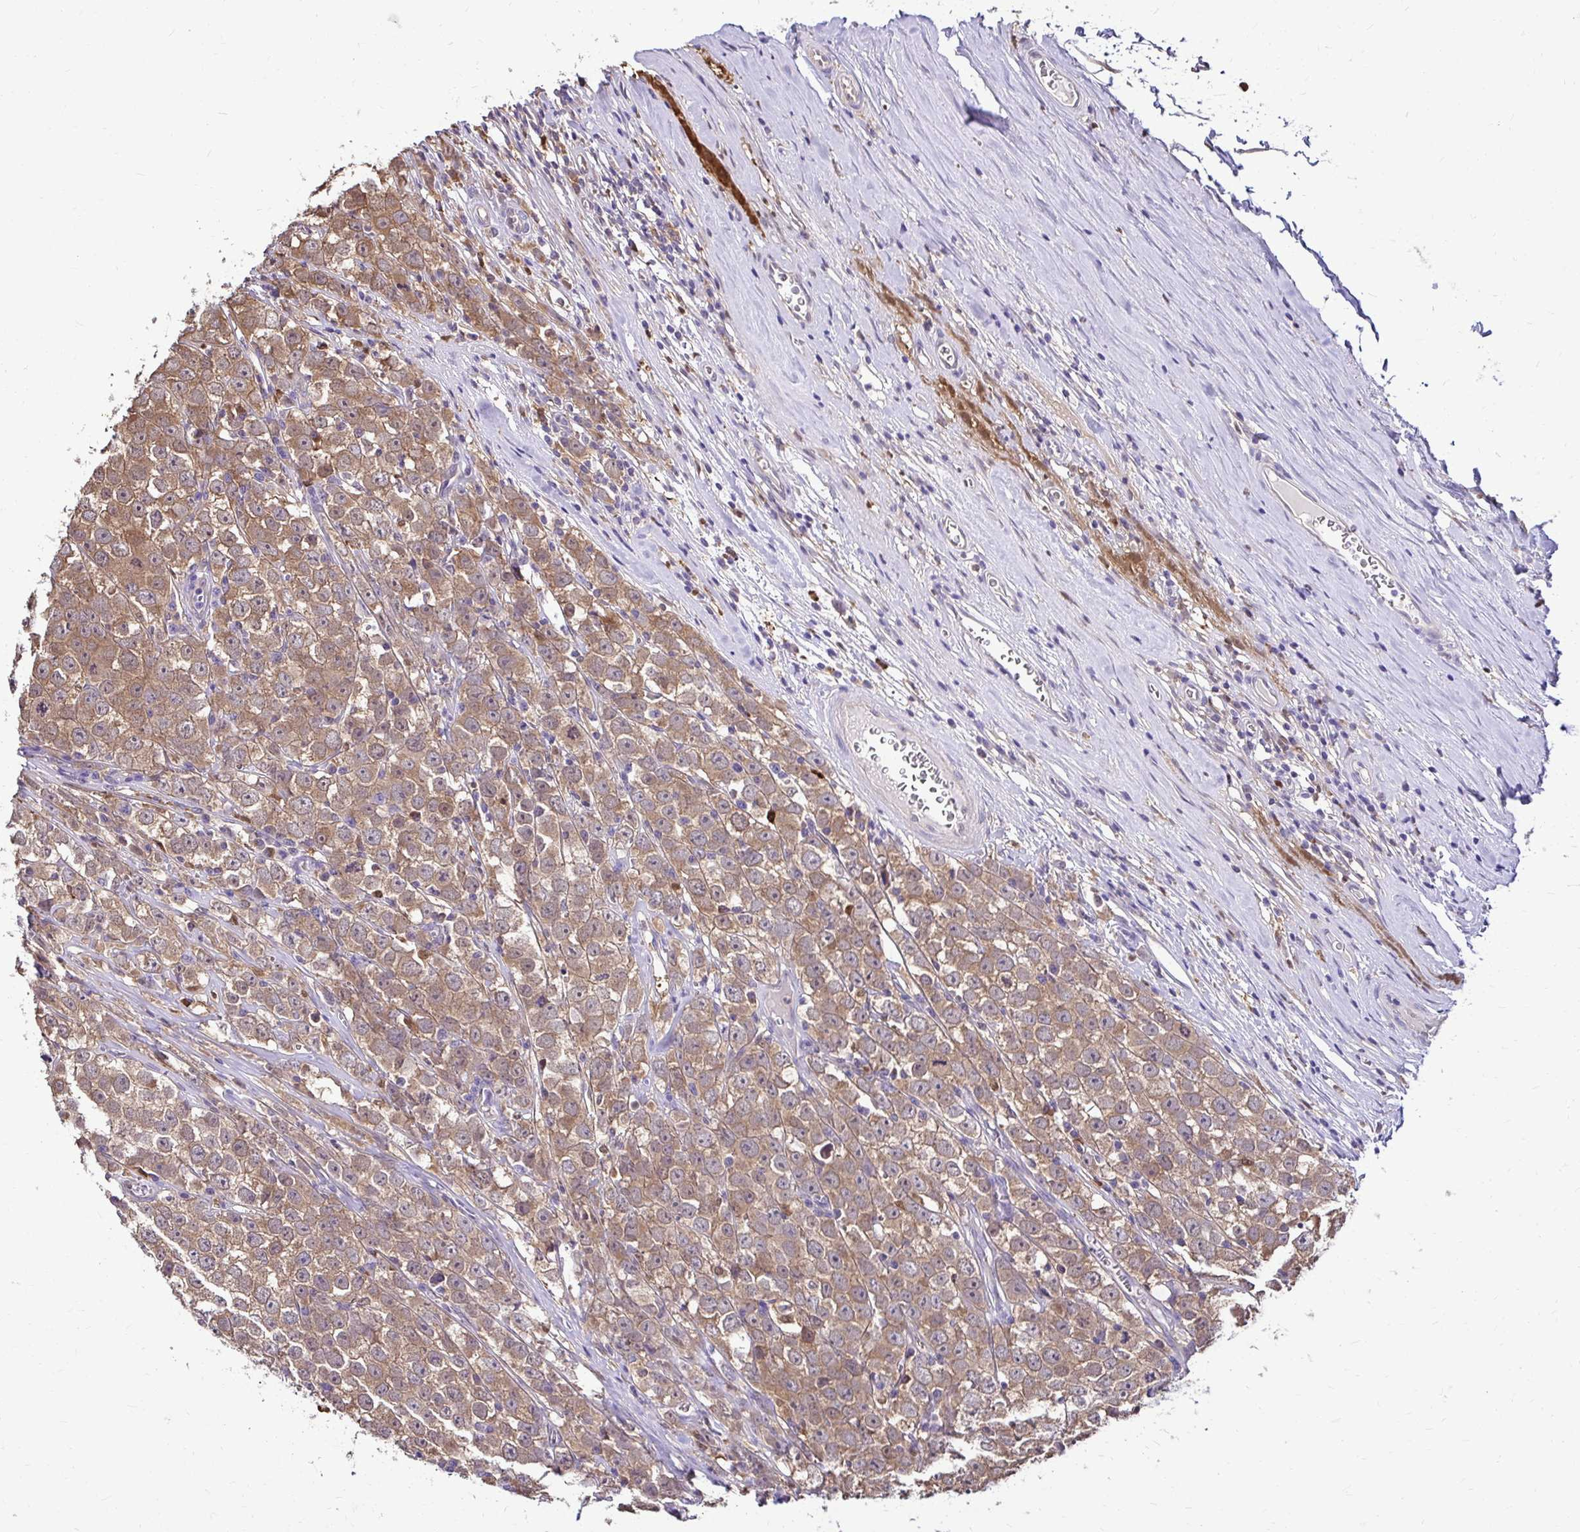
{"staining": {"intensity": "moderate", "quantity": "25%-75%", "location": "cytoplasmic/membranous,nuclear"}, "tissue": "testis cancer", "cell_type": "Tumor cells", "image_type": "cancer", "snomed": [{"axis": "morphology", "description": "Seminoma, NOS"}, {"axis": "morphology", "description": "Carcinoma, Embryonal, NOS"}, {"axis": "topography", "description": "Testis"}], "caption": "Immunohistochemical staining of testis cancer (seminoma) displays medium levels of moderate cytoplasmic/membranous and nuclear protein expression in about 25%-75% of tumor cells. (brown staining indicates protein expression, while blue staining denotes nuclei).", "gene": "IDH1", "patient": {"sex": "male", "age": 52}}